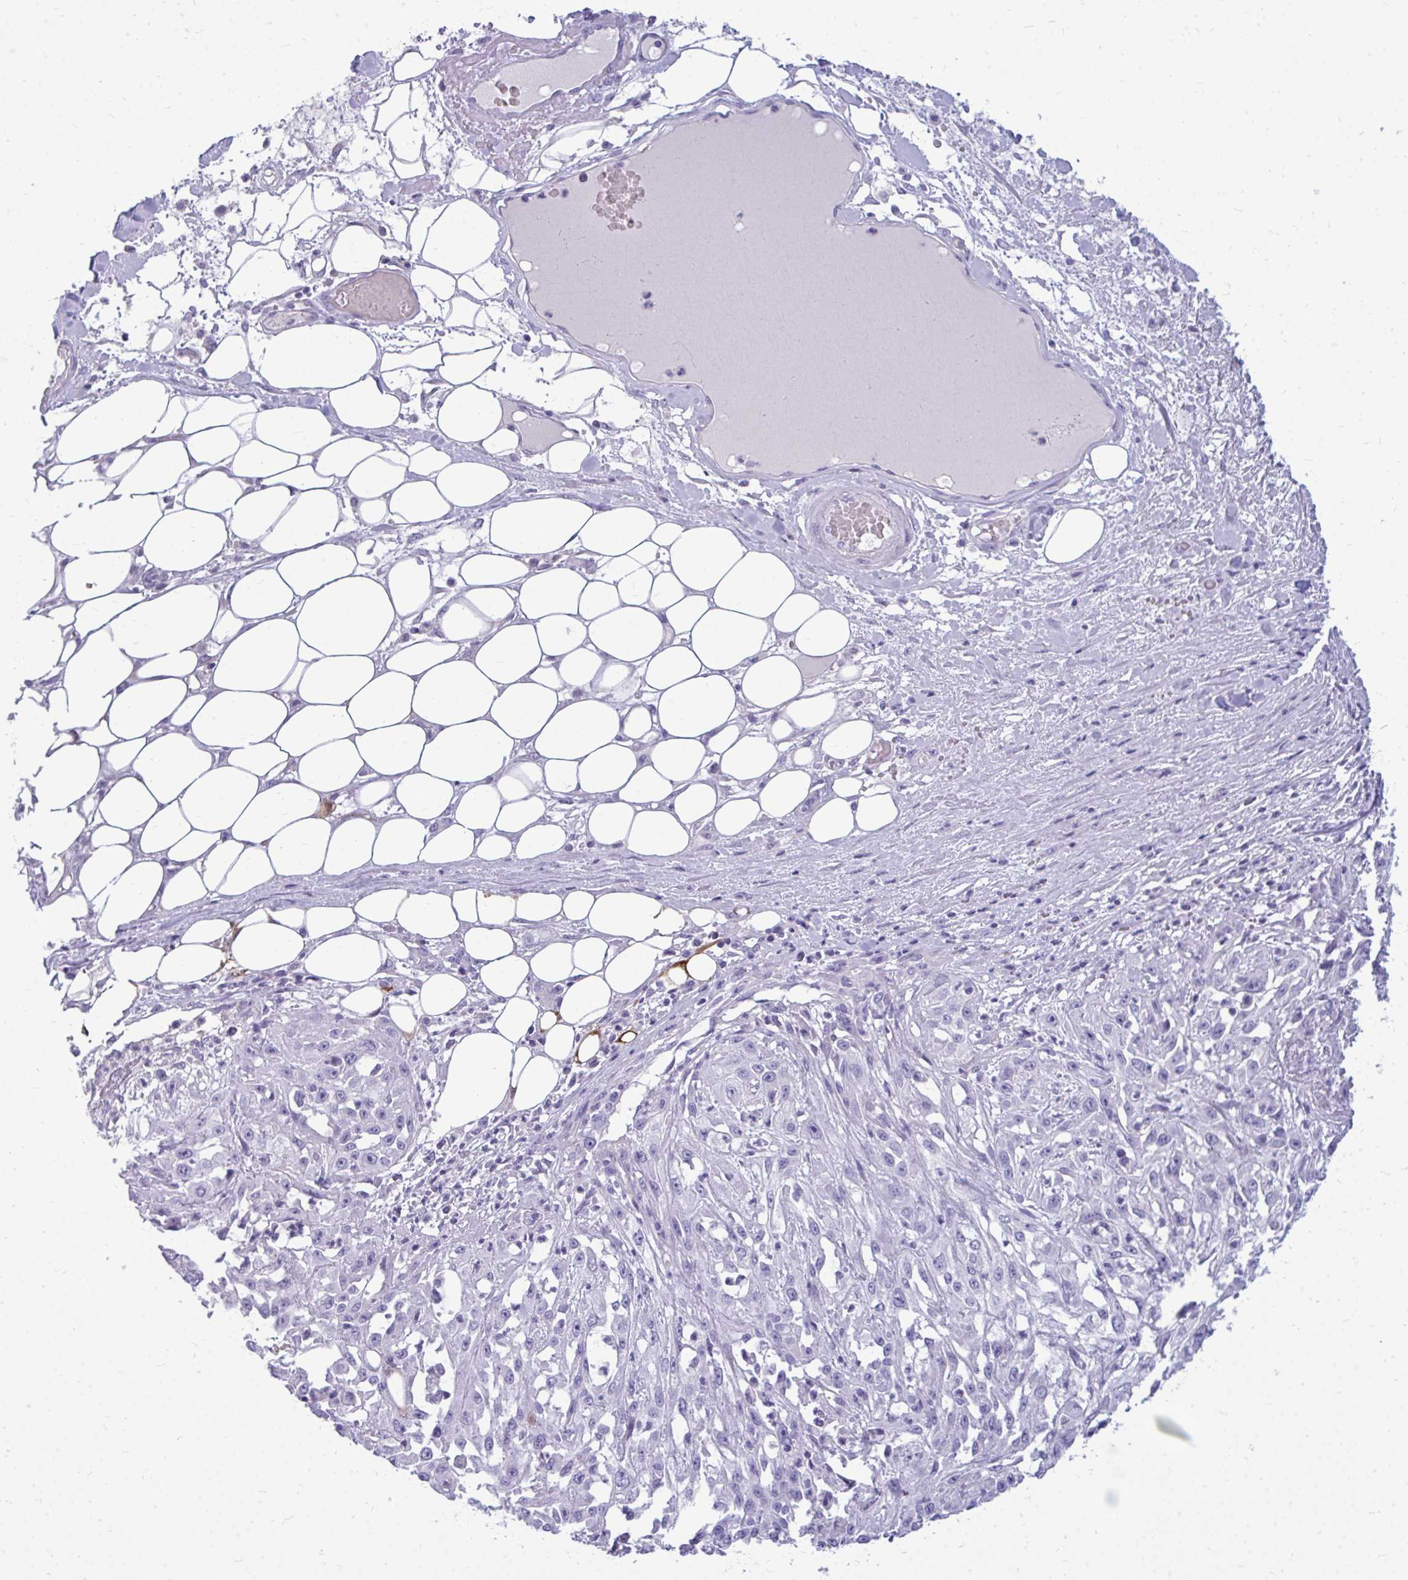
{"staining": {"intensity": "negative", "quantity": "none", "location": "none"}, "tissue": "skin cancer", "cell_type": "Tumor cells", "image_type": "cancer", "snomed": [{"axis": "morphology", "description": "Squamous cell carcinoma, NOS"}, {"axis": "morphology", "description": "Squamous cell carcinoma, metastatic, NOS"}, {"axis": "topography", "description": "Skin"}, {"axis": "topography", "description": "Lymph node"}], "caption": "Human skin cancer (metastatic squamous cell carcinoma) stained for a protein using immunohistochemistry displays no positivity in tumor cells.", "gene": "FABP3", "patient": {"sex": "male", "age": 75}}